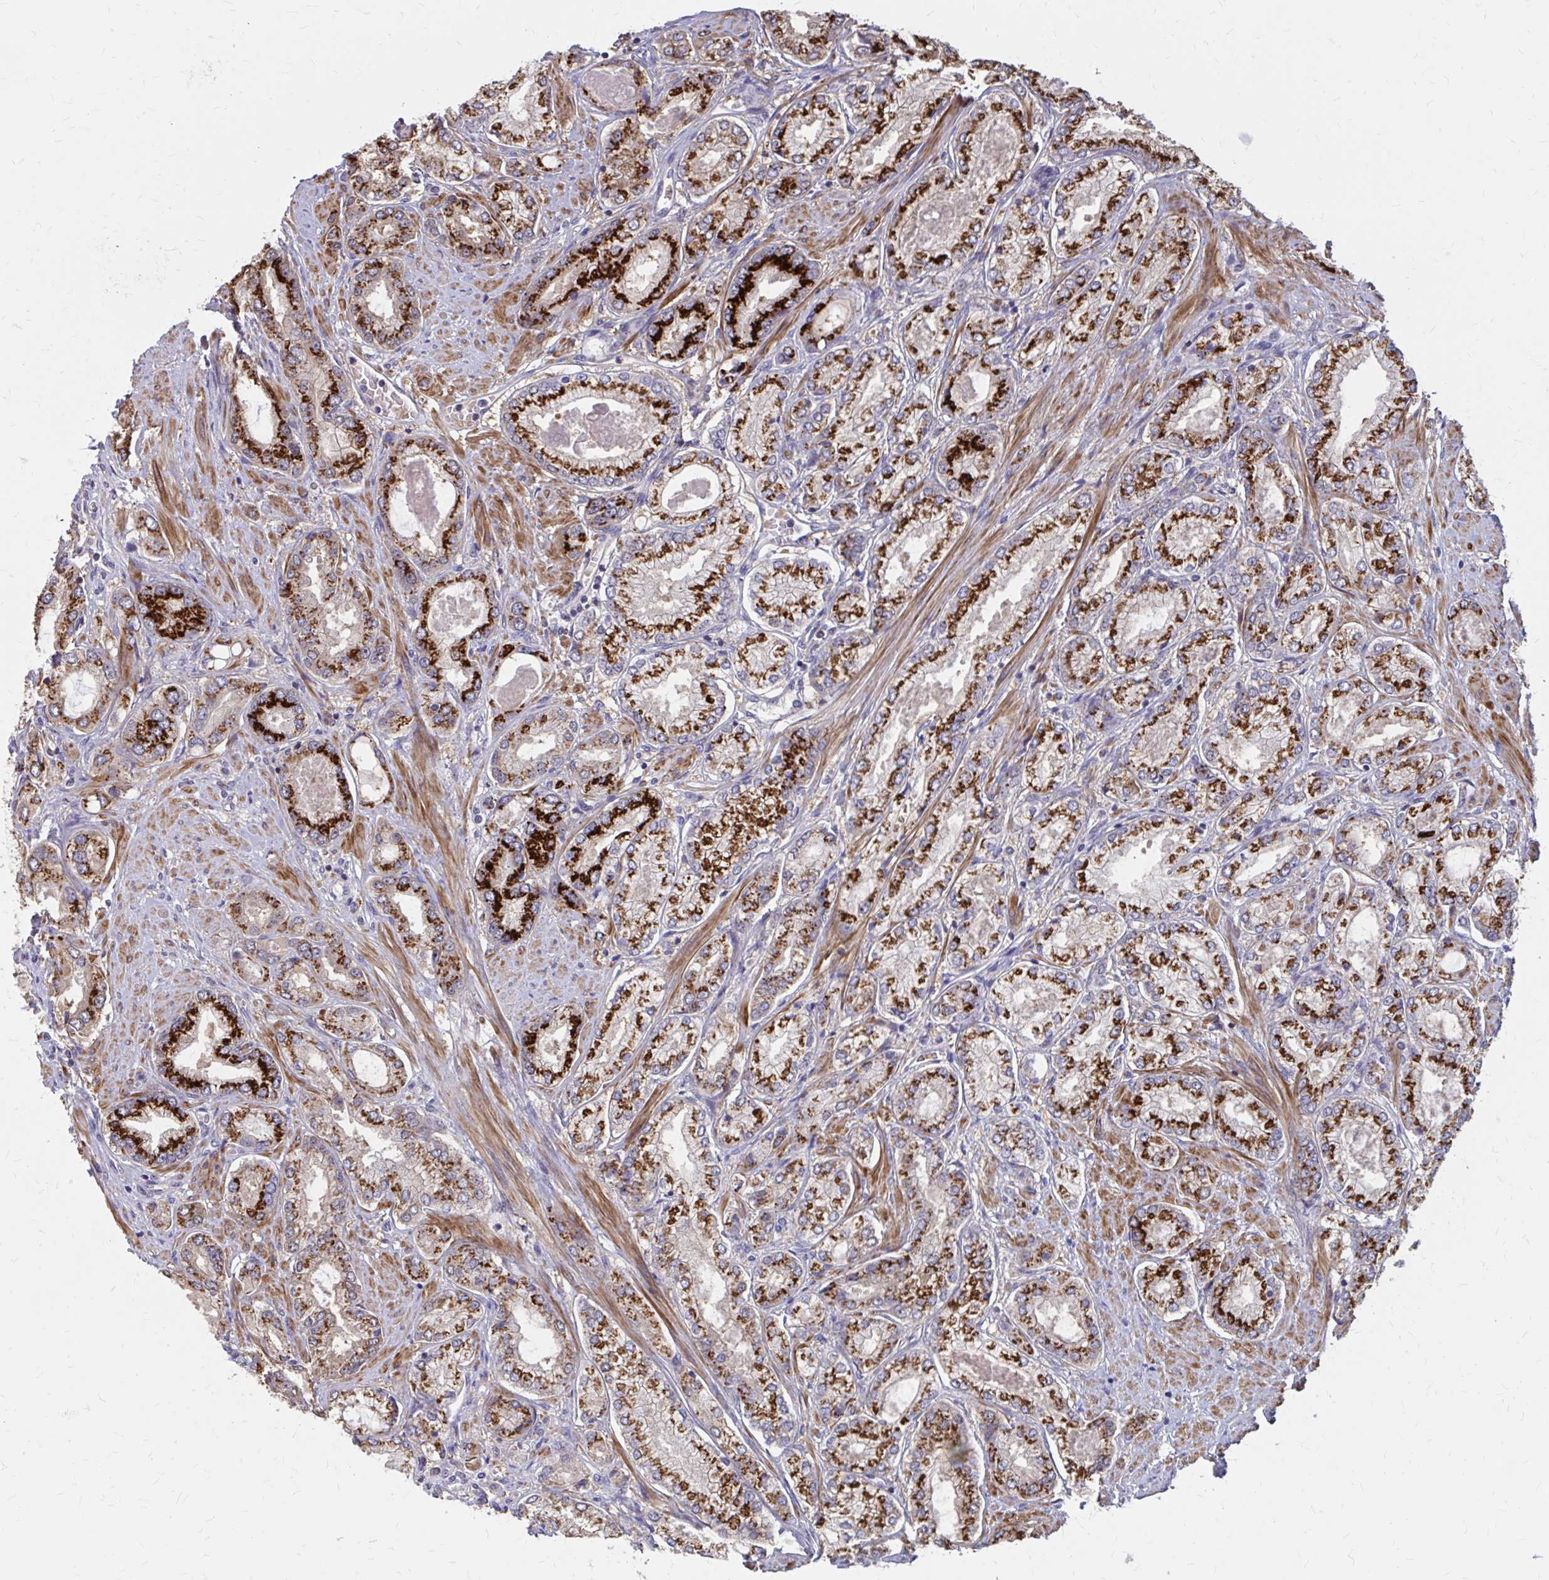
{"staining": {"intensity": "strong", "quantity": ">75%", "location": "cytoplasmic/membranous"}, "tissue": "prostate cancer", "cell_type": "Tumor cells", "image_type": "cancer", "snomed": [{"axis": "morphology", "description": "Adenocarcinoma, High grade"}, {"axis": "topography", "description": "Prostate"}], "caption": "The immunohistochemical stain shows strong cytoplasmic/membranous positivity in tumor cells of prostate high-grade adenocarcinoma tissue.", "gene": "IFI44L", "patient": {"sex": "male", "age": 68}}